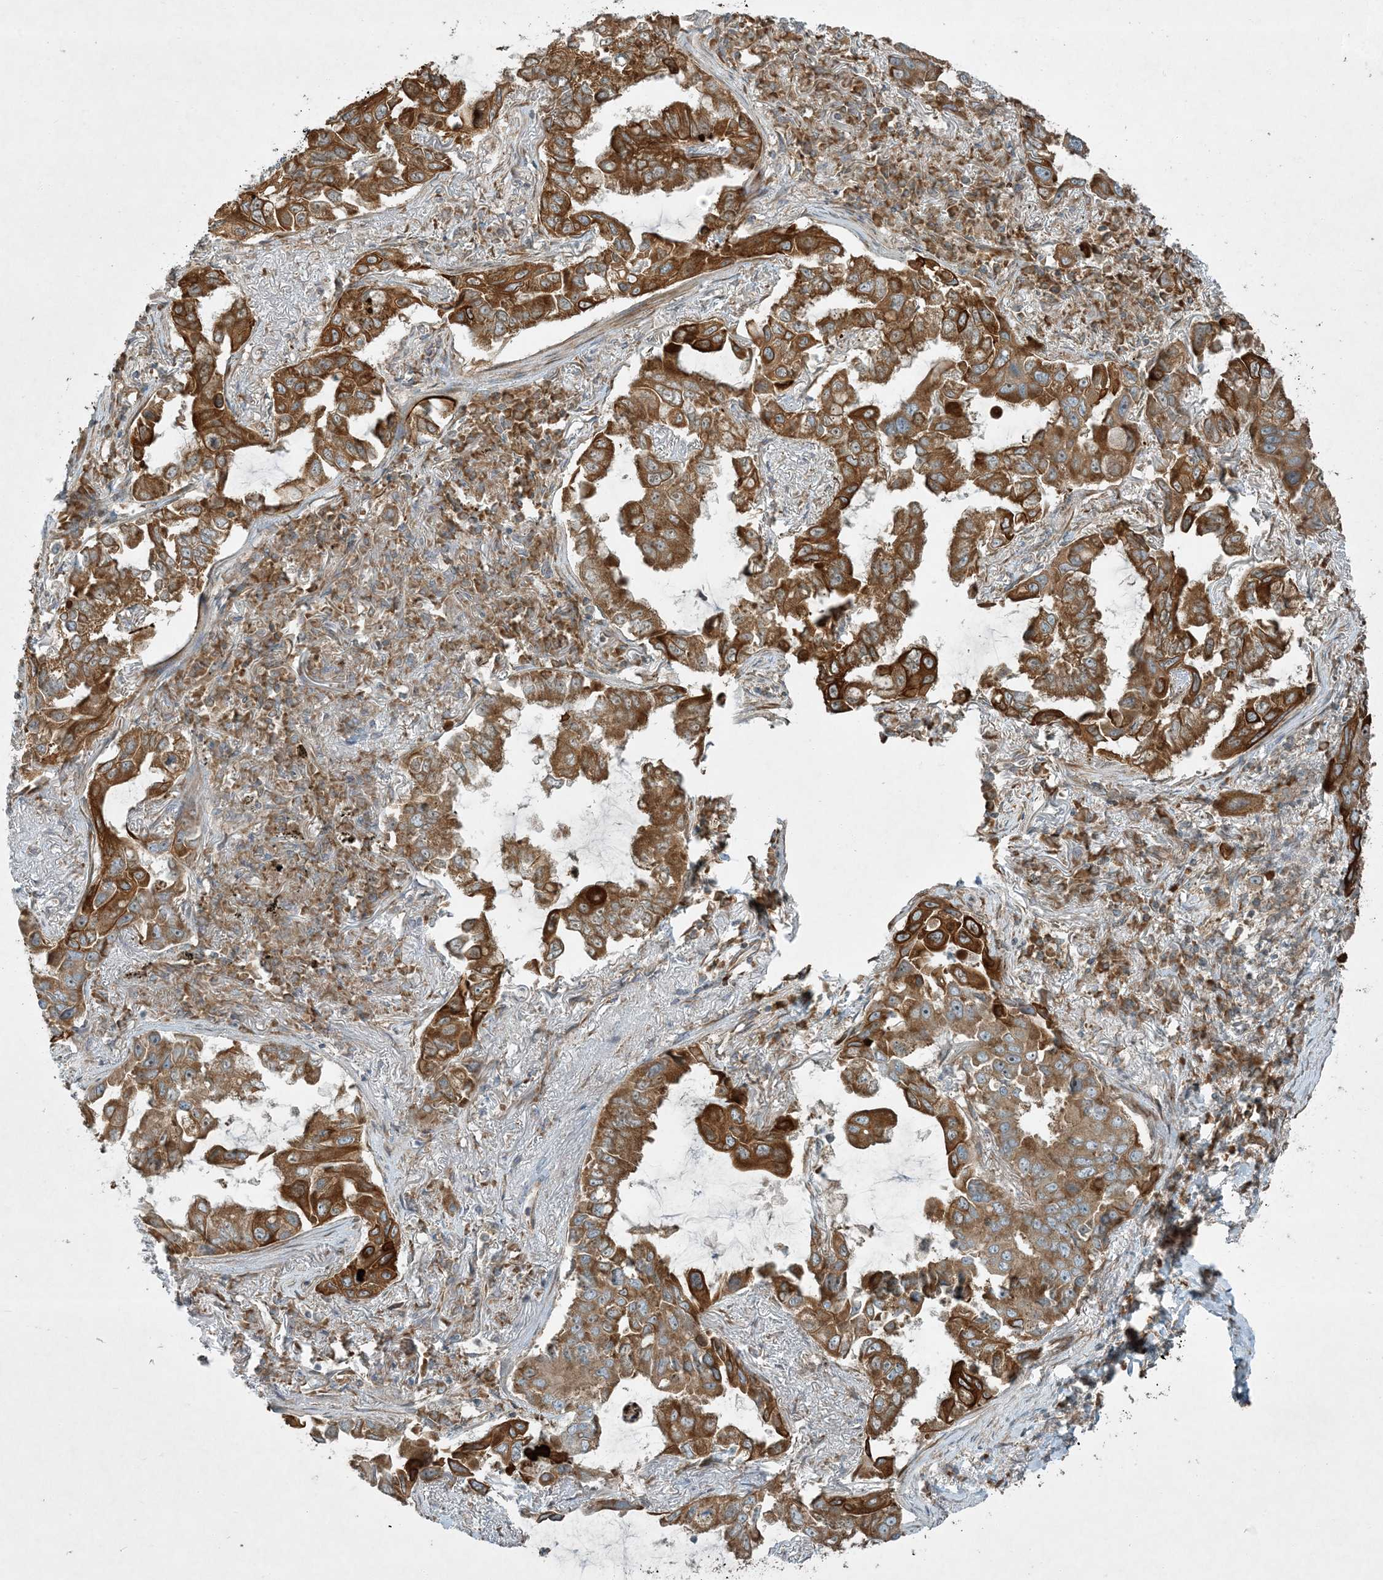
{"staining": {"intensity": "moderate", "quantity": ">75%", "location": "cytoplasmic/membranous"}, "tissue": "lung cancer", "cell_type": "Tumor cells", "image_type": "cancer", "snomed": [{"axis": "morphology", "description": "Adenocarcinoma, NOS"}, {"axis": "topography", "description": "Lung"}], "caption": "Protein expression analysis of lung cancer (adenocarcinoma) displays moderate cytoplasmic/membranous positivity in approximately >75% of tumor cells.", "gene": "COMMD8", "patient": {"sex": "male", "age": 64}}